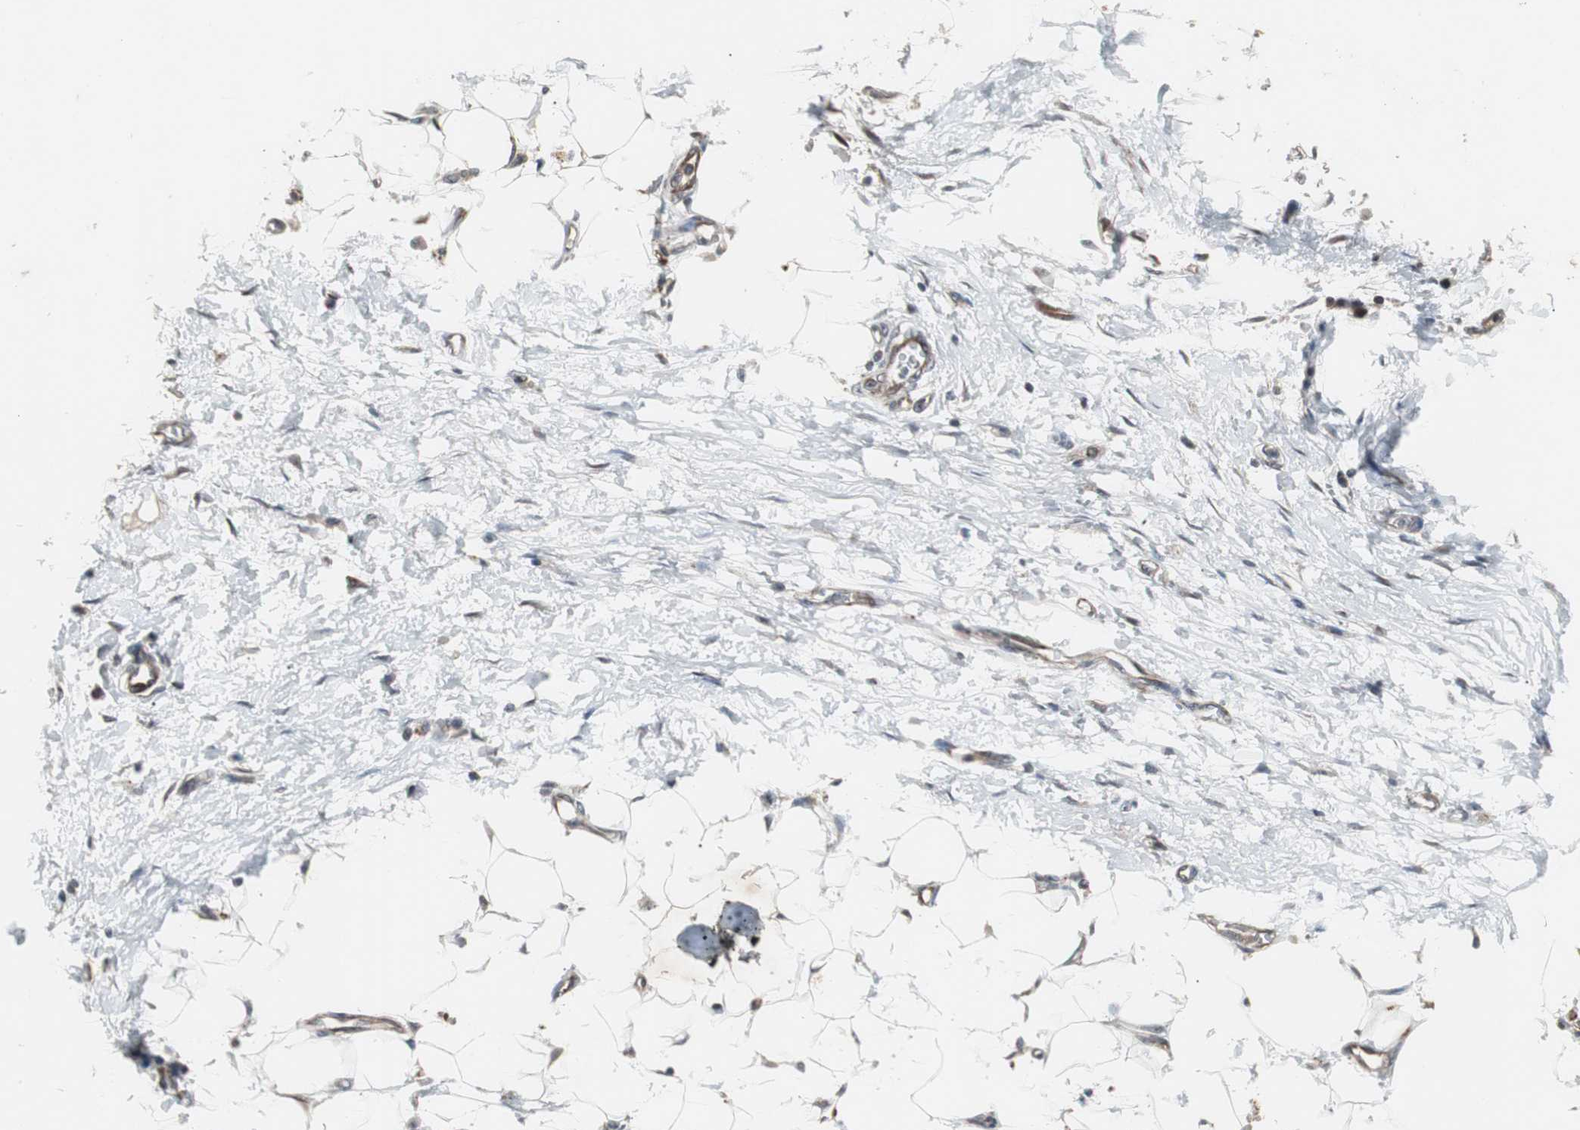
{"staining": {"intensity": "negative", "quantity": "none", "location": "none"}, "tissue": "adipose tissue", "cell_type": "Adipocytes", "image_type": "normal", "snomed": [{"axis": "morphology", "description": "Normal tissue, NOS"}, {"axis": "morphology", "description": "Urothelial carcinoma, High grade"}, {"axis": "topography", "description": "Vascular tissue"}, {"axis": "topography", "description": "Urinary bladder"}], "caption": "This is an immunohistochemistry (IHC) micrograph of normal human adipose tissue. There is no staining in adipocytes.", "gene": "MRPL40", "patient": {"sex": "female", "age": 56}}